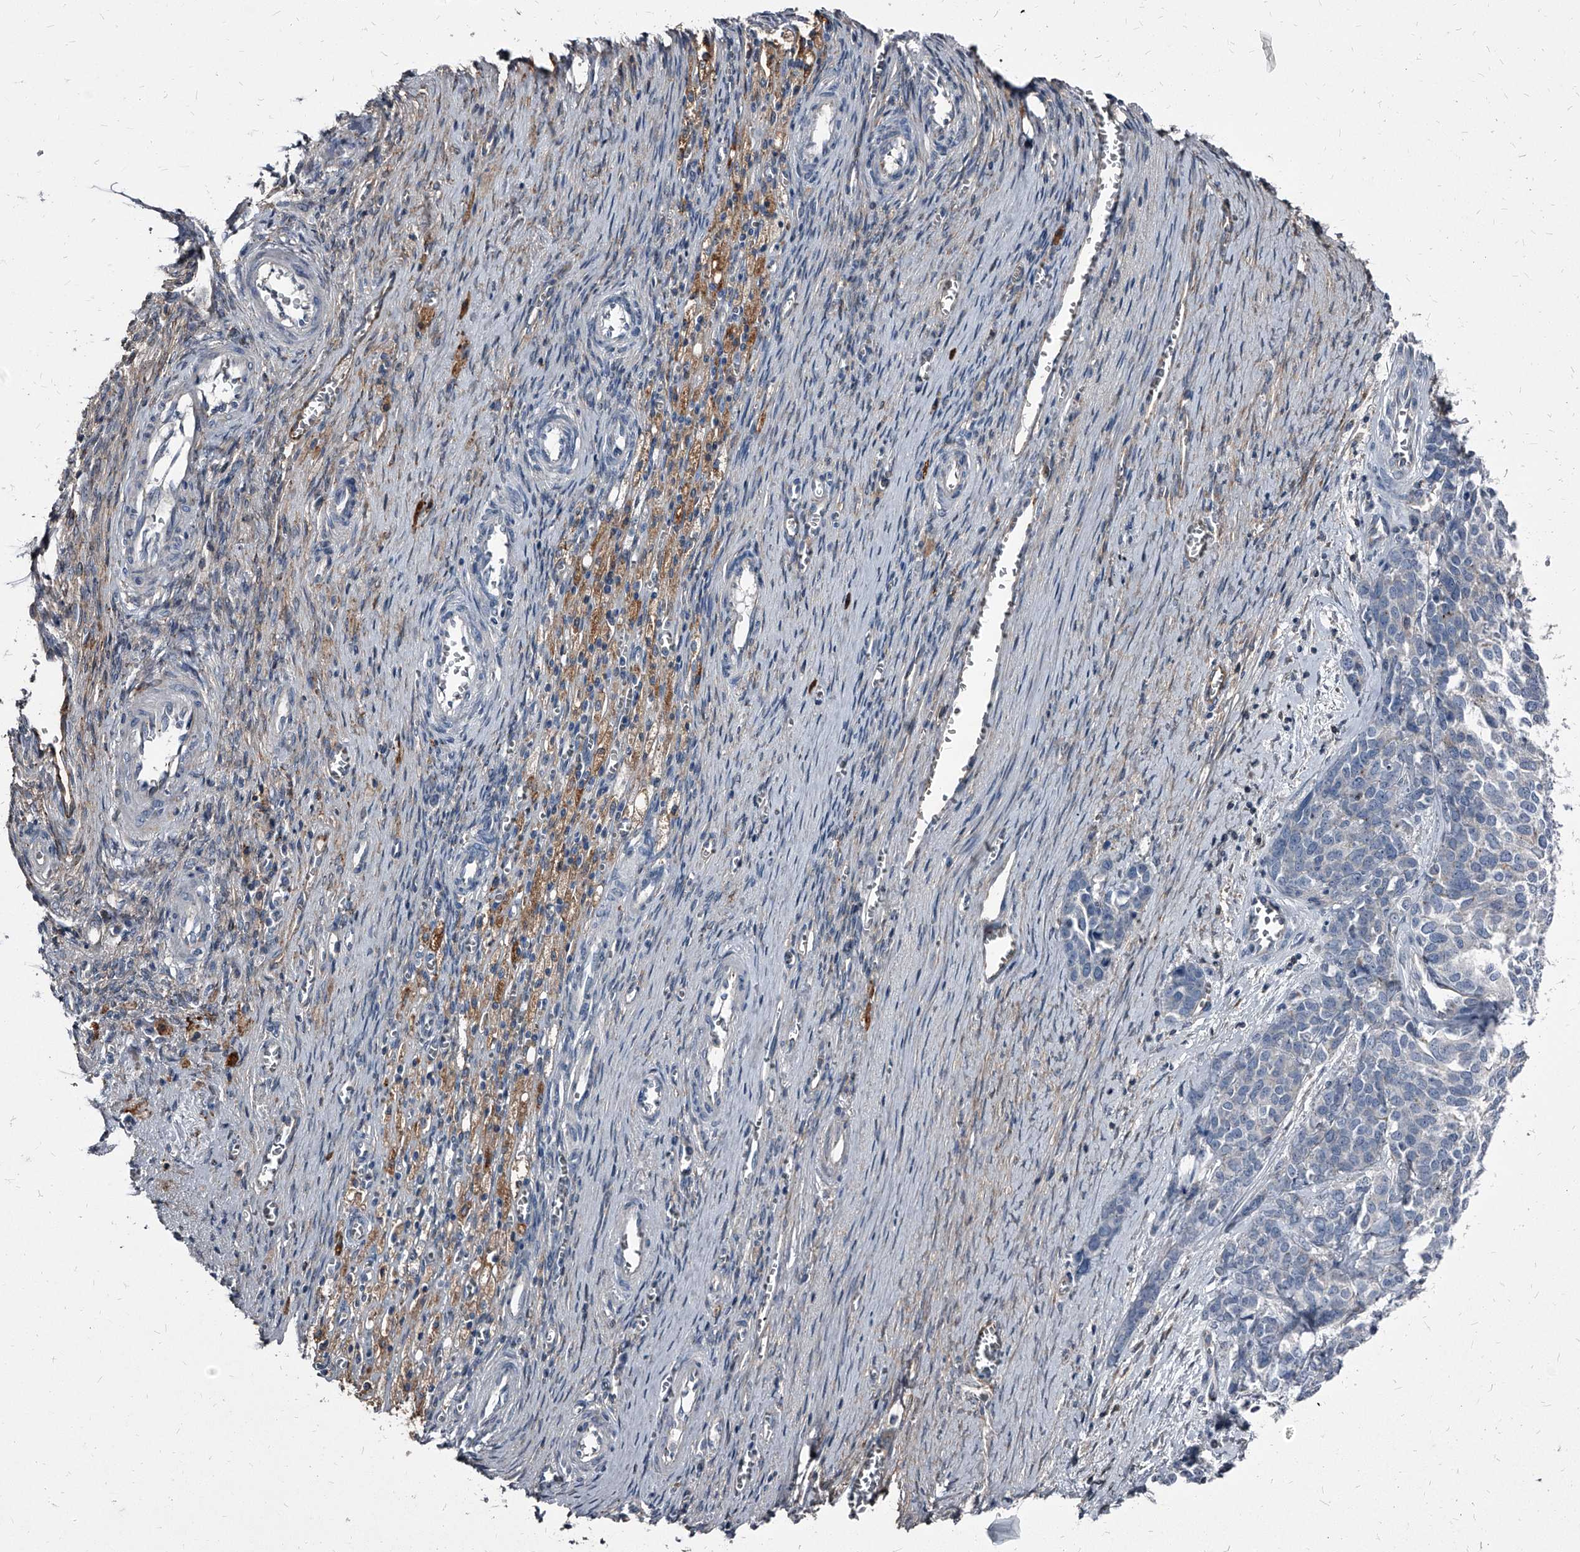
{"staining": {"intensity": "negative", "quantity": "none", "location": "none"}, "tissue": "ovarian cancer", "cell_type": "Tumor cells", "image_type": "cancer", "snomed": [{"axis": "morphology", "description": "Cystadenocarcinoma, serous, NOS"}, {"axis": "topography", "description": "Ovary"}], "caption": "The immunohistochemistry (IHC) image has no significant expression in tumor cells of ovarian cancer (serous cystadenocarcinoma) tissue.", "gene": "PGLYRP3", "patient": {"sex": "female", "age": 44}}